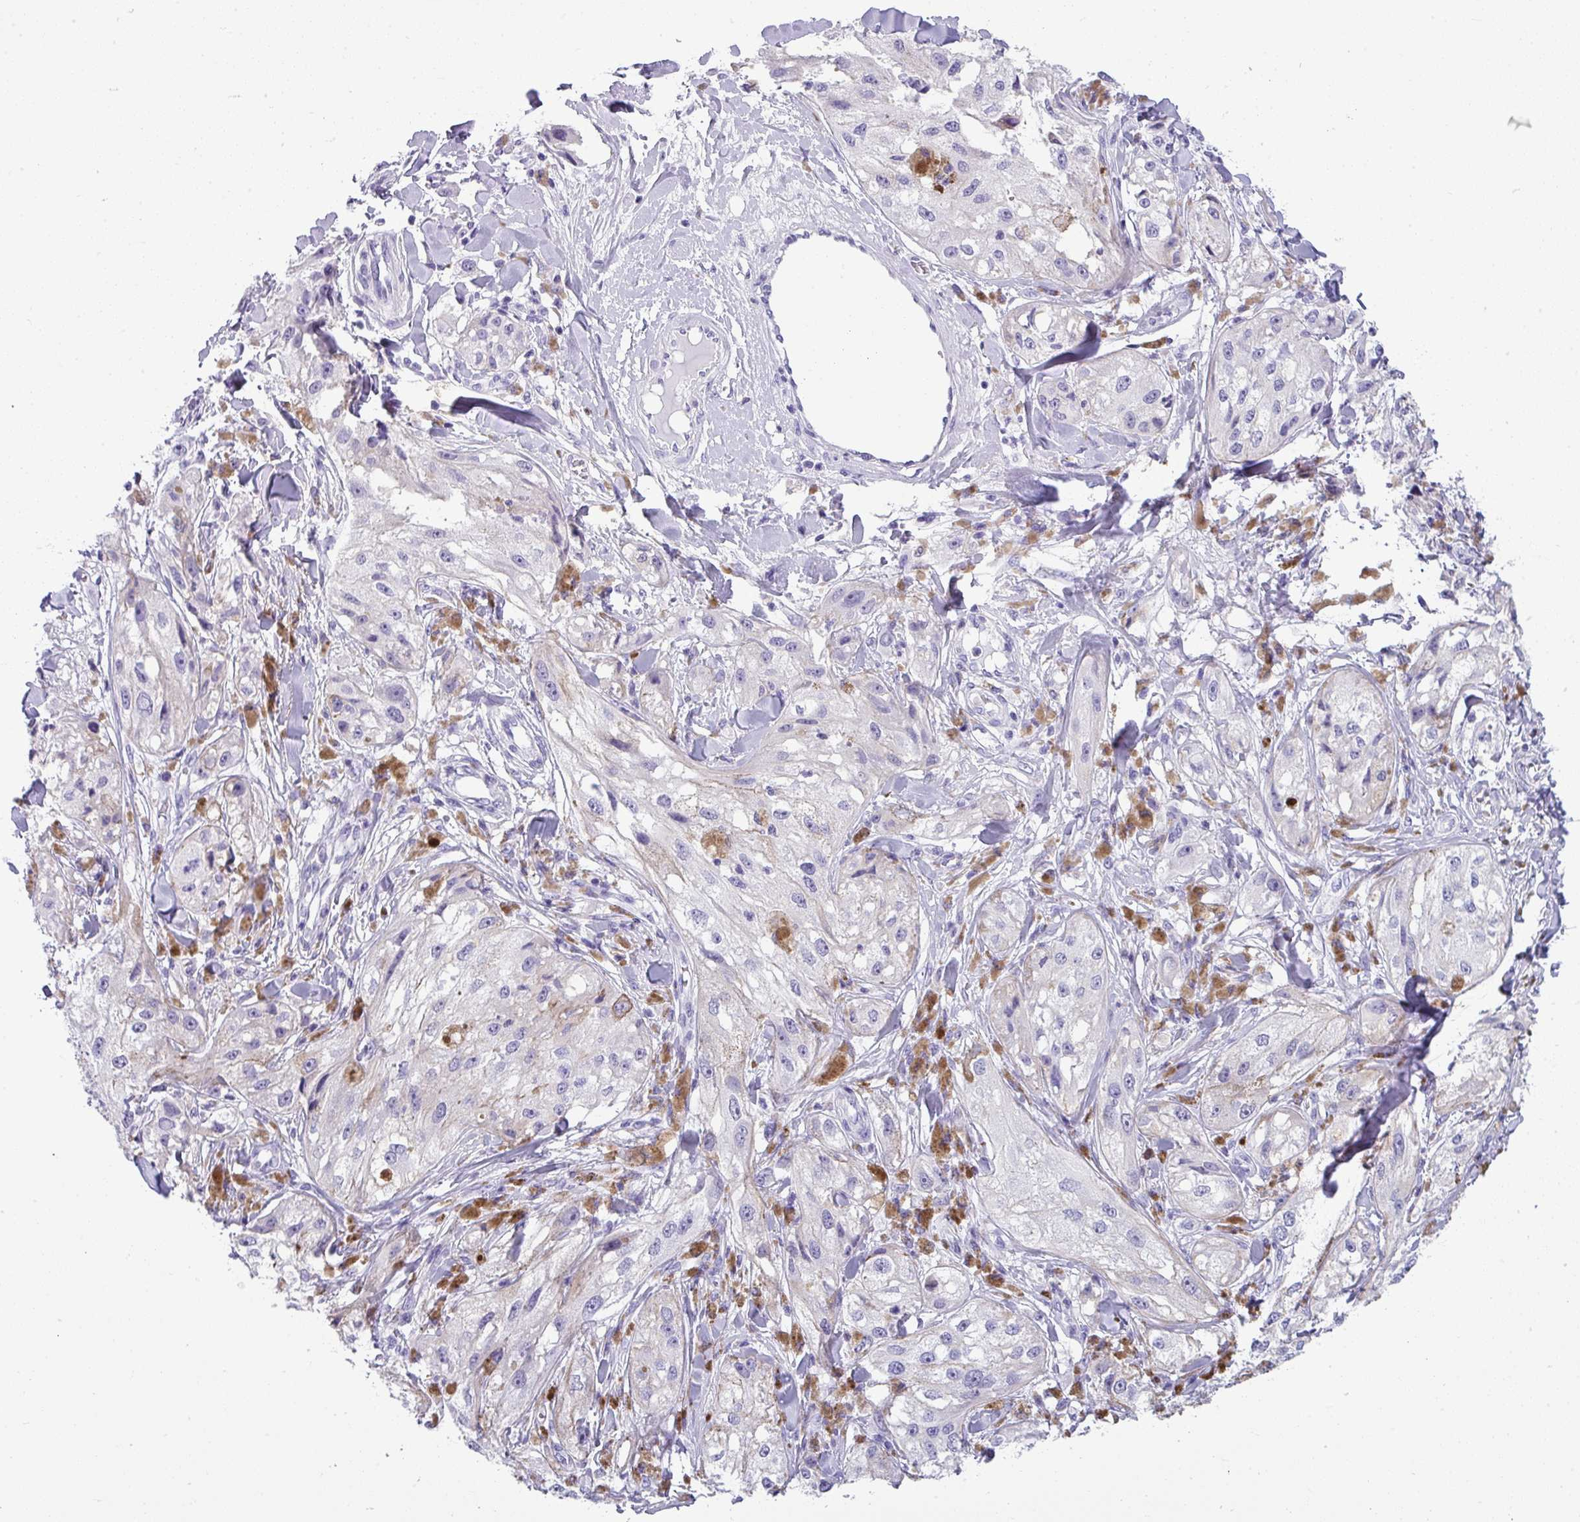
{"staining": {"intensity": "negative", "quantity": "none", "location": "none"}, "tissue": "melanoma", "cell_type": "Tumor cells", "image_type": "cancer", "snomed": [{"axis": "morphology", "description": "Malignant melanoma, NOS"}, {"axis": "topography", "description": "Skin"}], "caption": "Immunohistochemistry (IHC) micrograph of neoplastic tissue: human melanoma stained with DAB shows no significant protein positivity in tumor cells.", "gene": "ZNF568", "patient": {"sex": "male", "age": 88}}